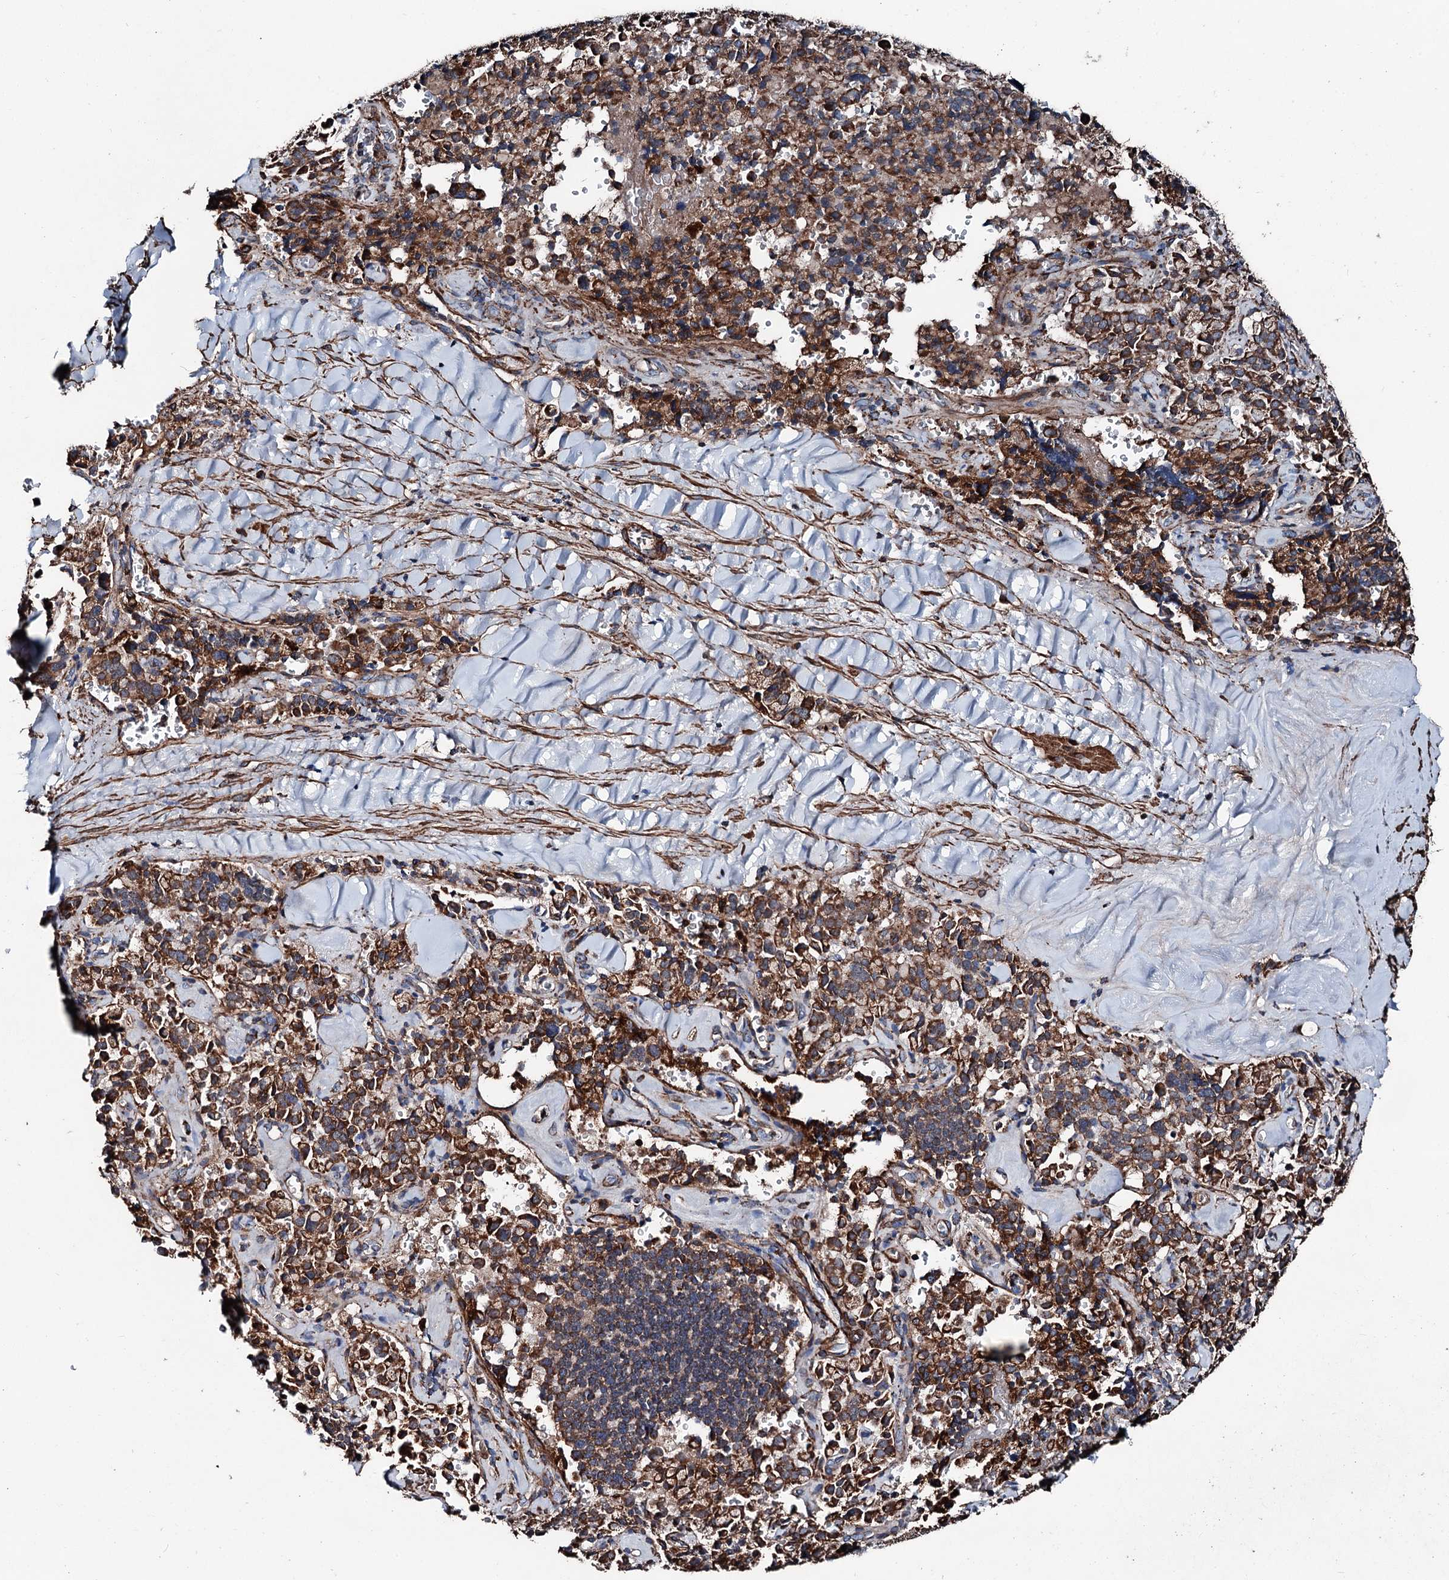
{"staining": {"intensity": "strong", "quantity": ">75%", "location": "cytoplasmic/membranous"}, "tissue": "pancreatic cancer", "cell_type": "Tumor cells", "image_type": "cancer", "snomed": [{"axis": "morphology", "description": "Adenocarcinoma, NOS"}, {"axis": "topography", "description": "Pancreas"}], "caption": "A brown stain shows strong cytoplasmic/membranous staining of a protein in pancreatic cancer (adenocarcinoma) tumor cells. (Stains: DAB in brown, nuclei in blue, Microscopy: brightfield microscopy at high magnification).", "gene": "DDIAS", "patient": {"sex": "male", "age": 65}}